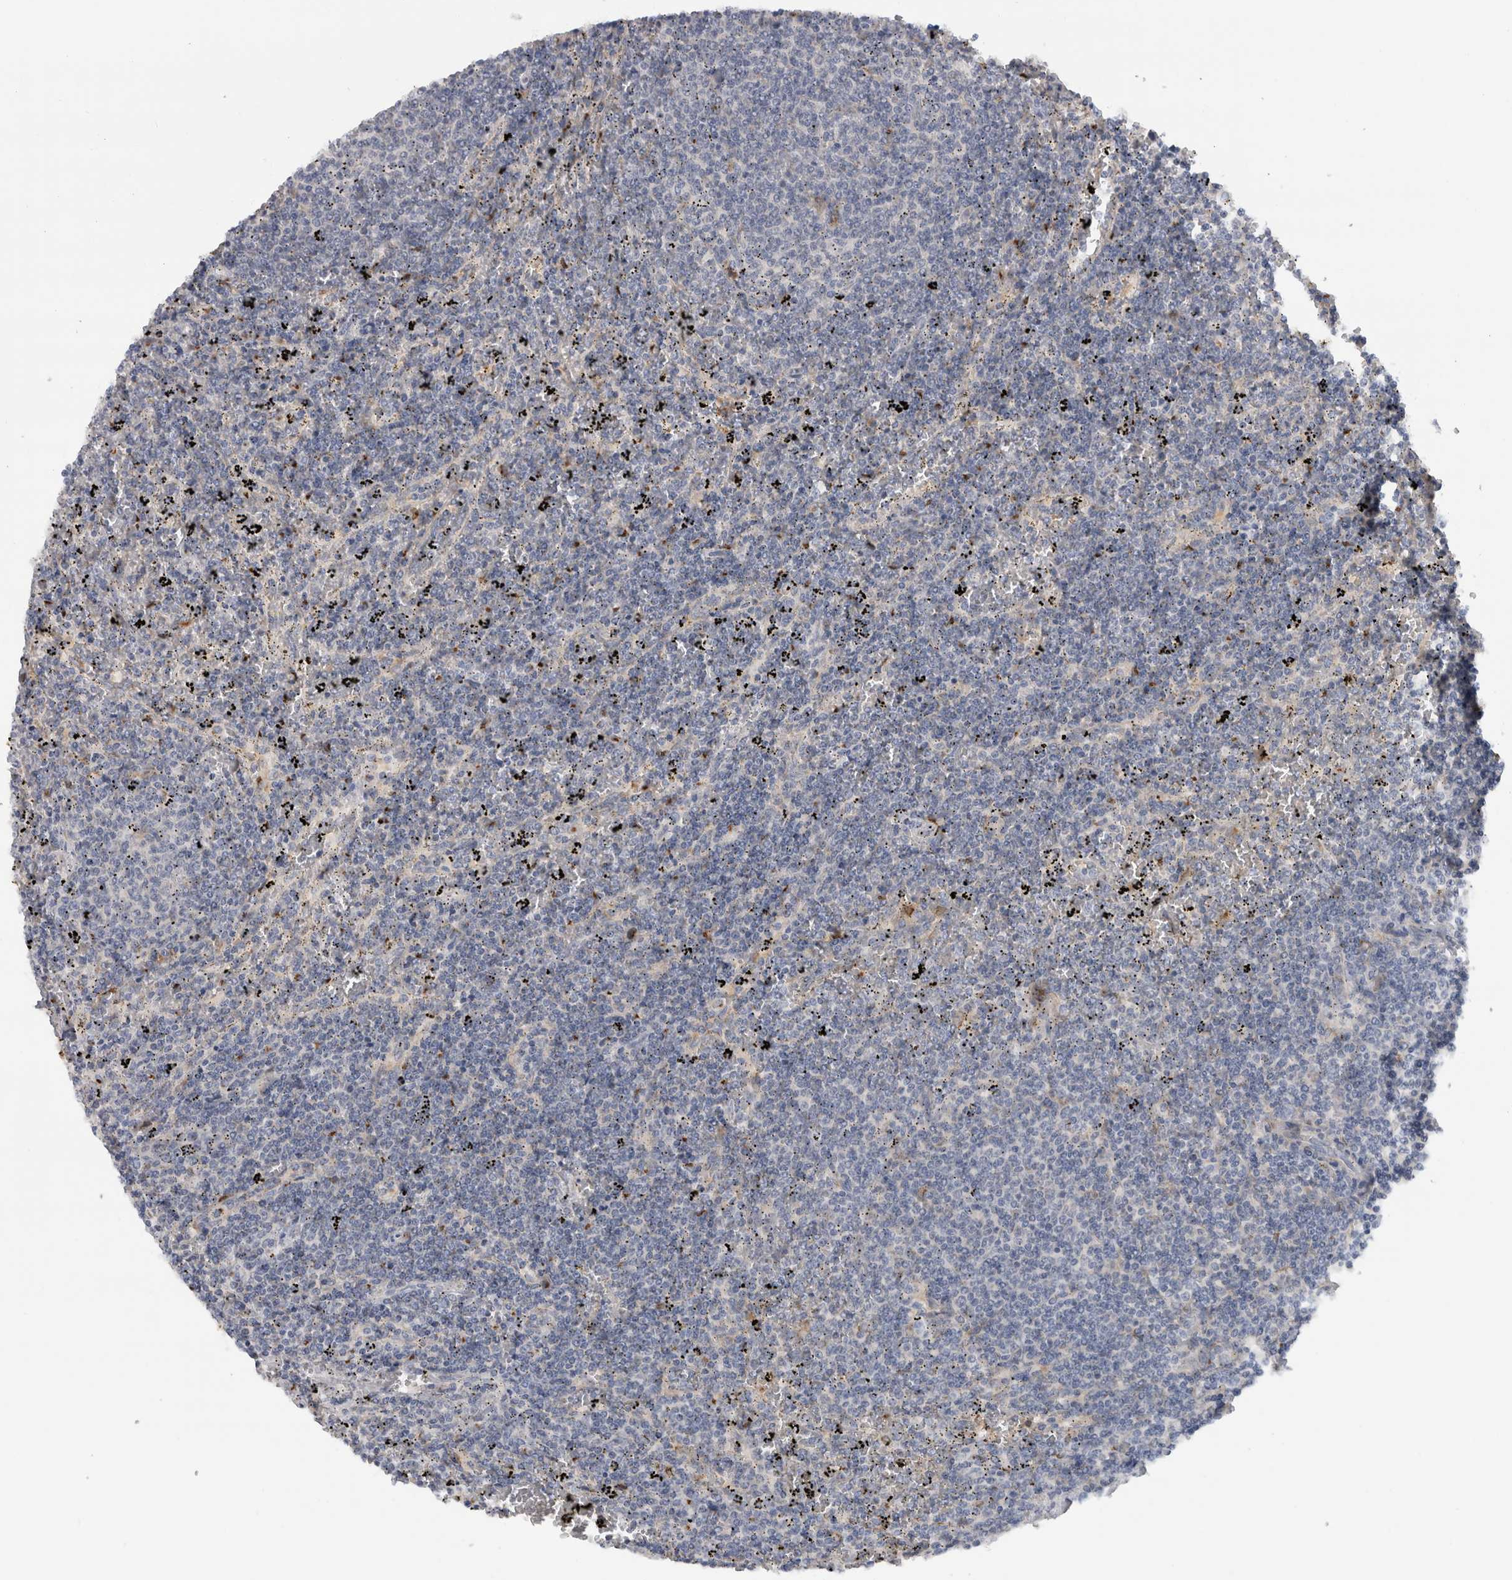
{"staining": {"intensity": "negative", "quantity": "none", "location": "none"}, "tissue": "lymphoma", "cell_type": "Tumor cells", "image_type": "cancer", "snomed": [{"axis": "morphology", "description": "Malignant lymphoma, non-Hodgkin's type, Low grade"}, {"axis": "topography", "description": "Spleen"}], "caption": "Image shows no significant protein expression in tumor cells of lymphoma.", "gene": "MGAT1", "patient": {"sex": "female", "age": 50}}